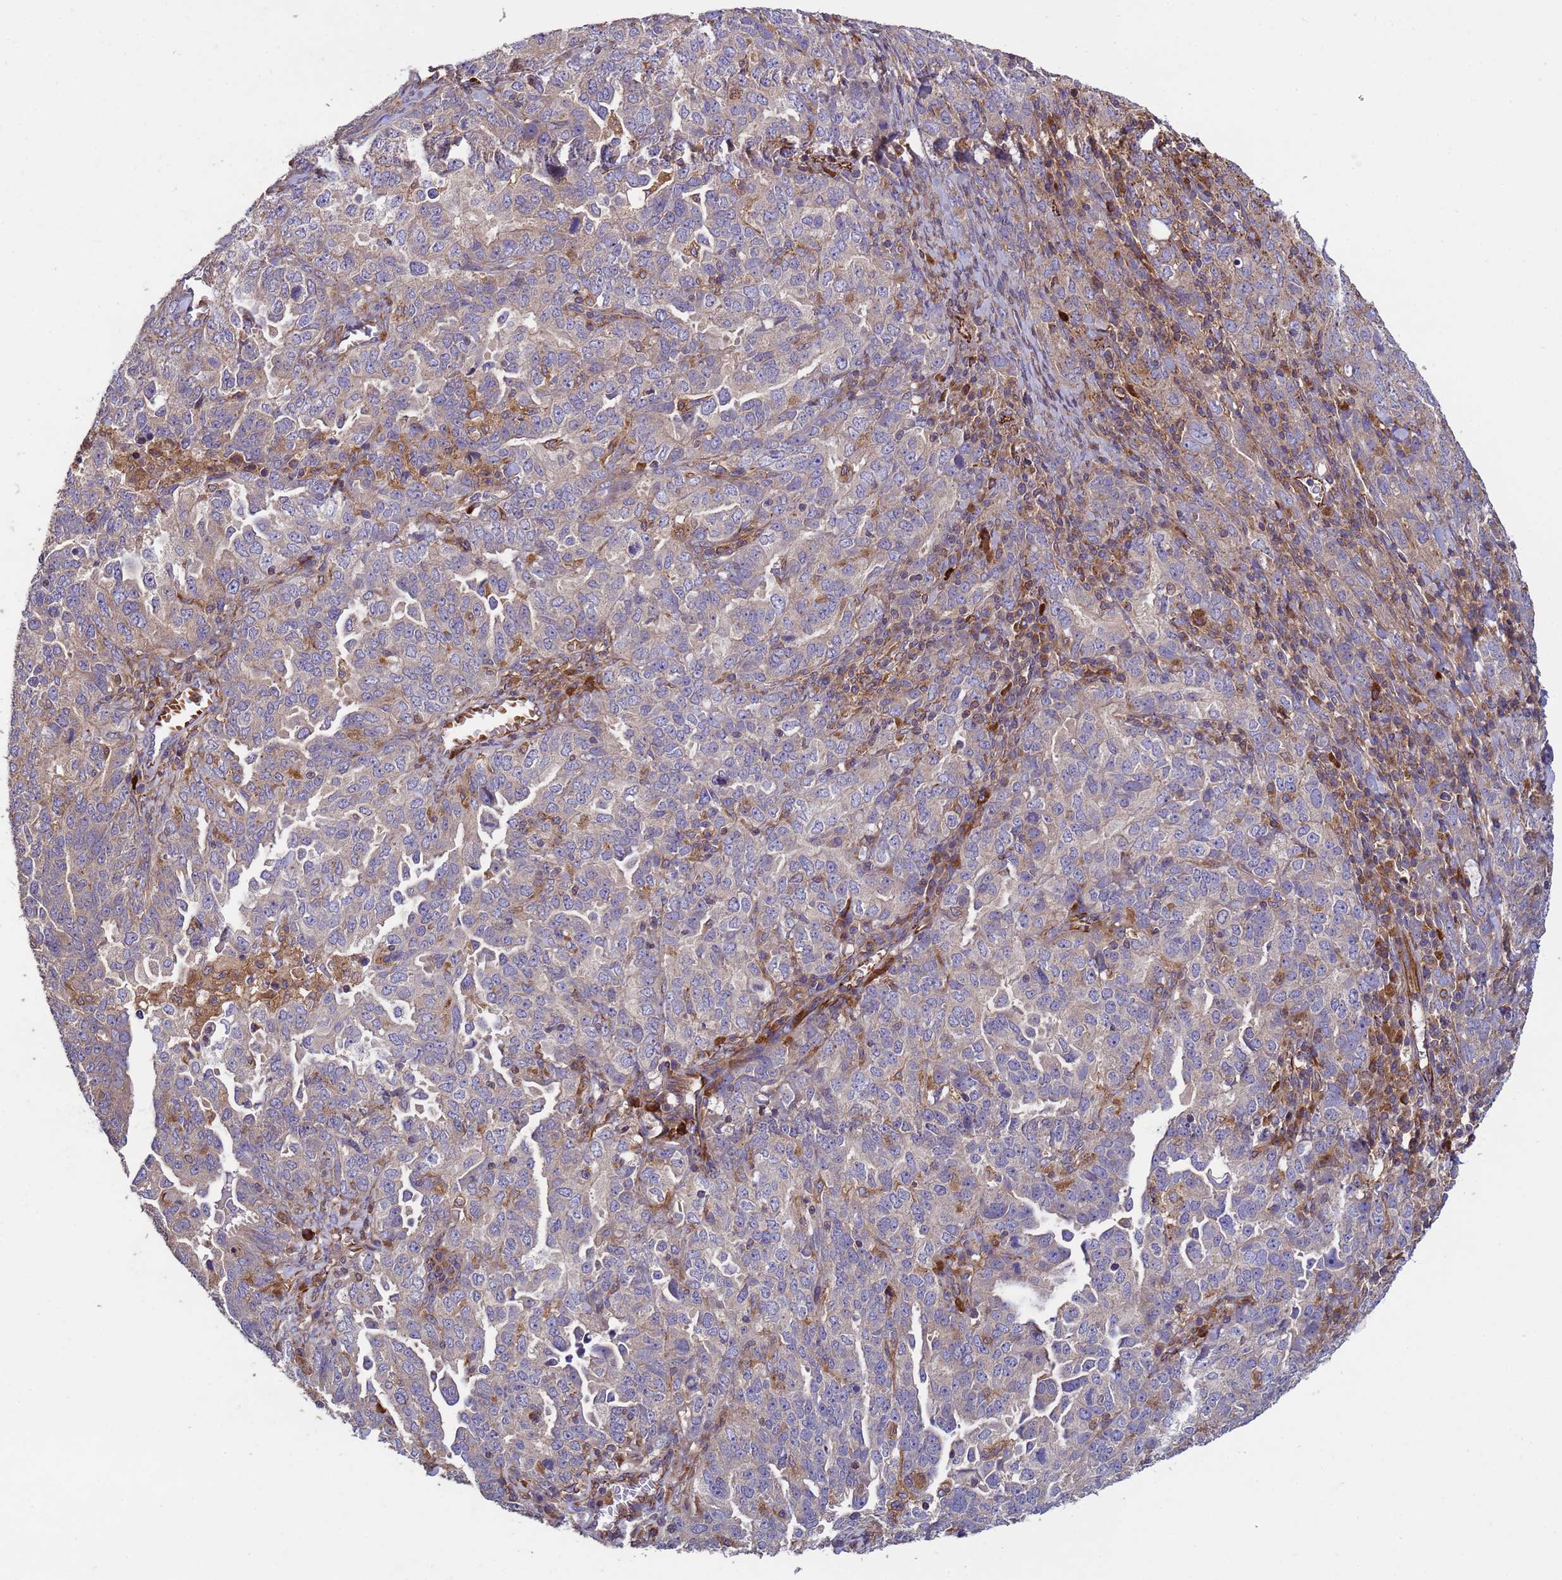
{"staining": {"intensity": "weak", "quantity": "<25%", "location": "cytoplasmic/membranous"}, "tissue": "ovarian cancer", "cell_type": "Tumor cells", "image_type": "cancer", "snomed": [{"axis": "morphology", "description": "Carcinoma, endometroid"}, {"axis": "topography", "description": "Ovary"}], "caption": "Histopathology image shows no protein expression in tumor cells of endometroid carcinoma (ovarian) tissue.", "gene": "RAB10", "patient": {"sex": "female", "age": 62}}